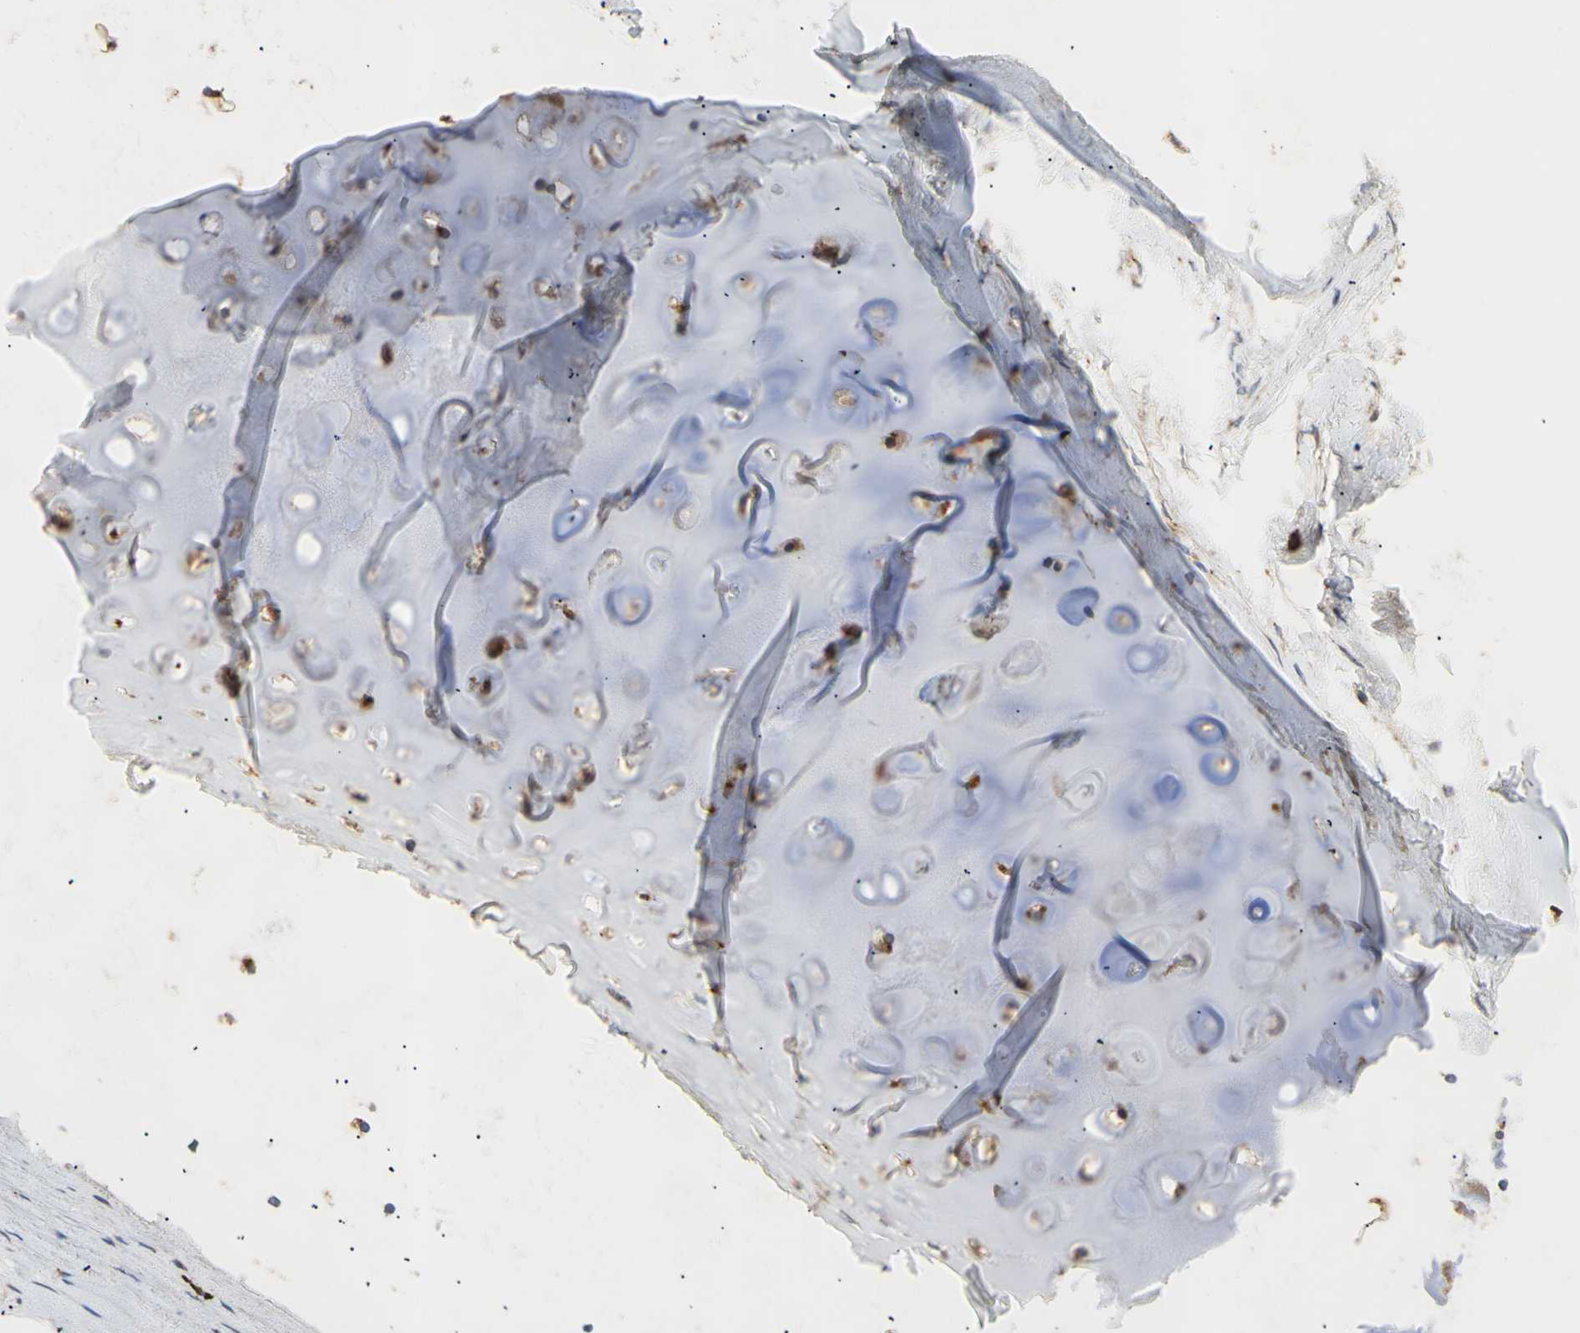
{"staining": {"intensity": "moderate", "quantity": ">75%", "location": "cytoplasmic/membranous"}, "tissue": "adipose tissue", "cell_type": "Adipocytes", "image_type": "normal", "snomed": [{"axis": "morphology", "description": "Normal tissue, NOS"}, {"axis": "topography", "description": "Bronchus"}], "caption": "Immunohistochemistry micrograph of unremarkable adipose tissue stained for a protein (brown), which reveals medium levels of moderate cytoplasmic/membranous positivity in about >75% of adipocytes.", "gene": "TUBG2", "patient": {"sex": "female", "age": 73}}